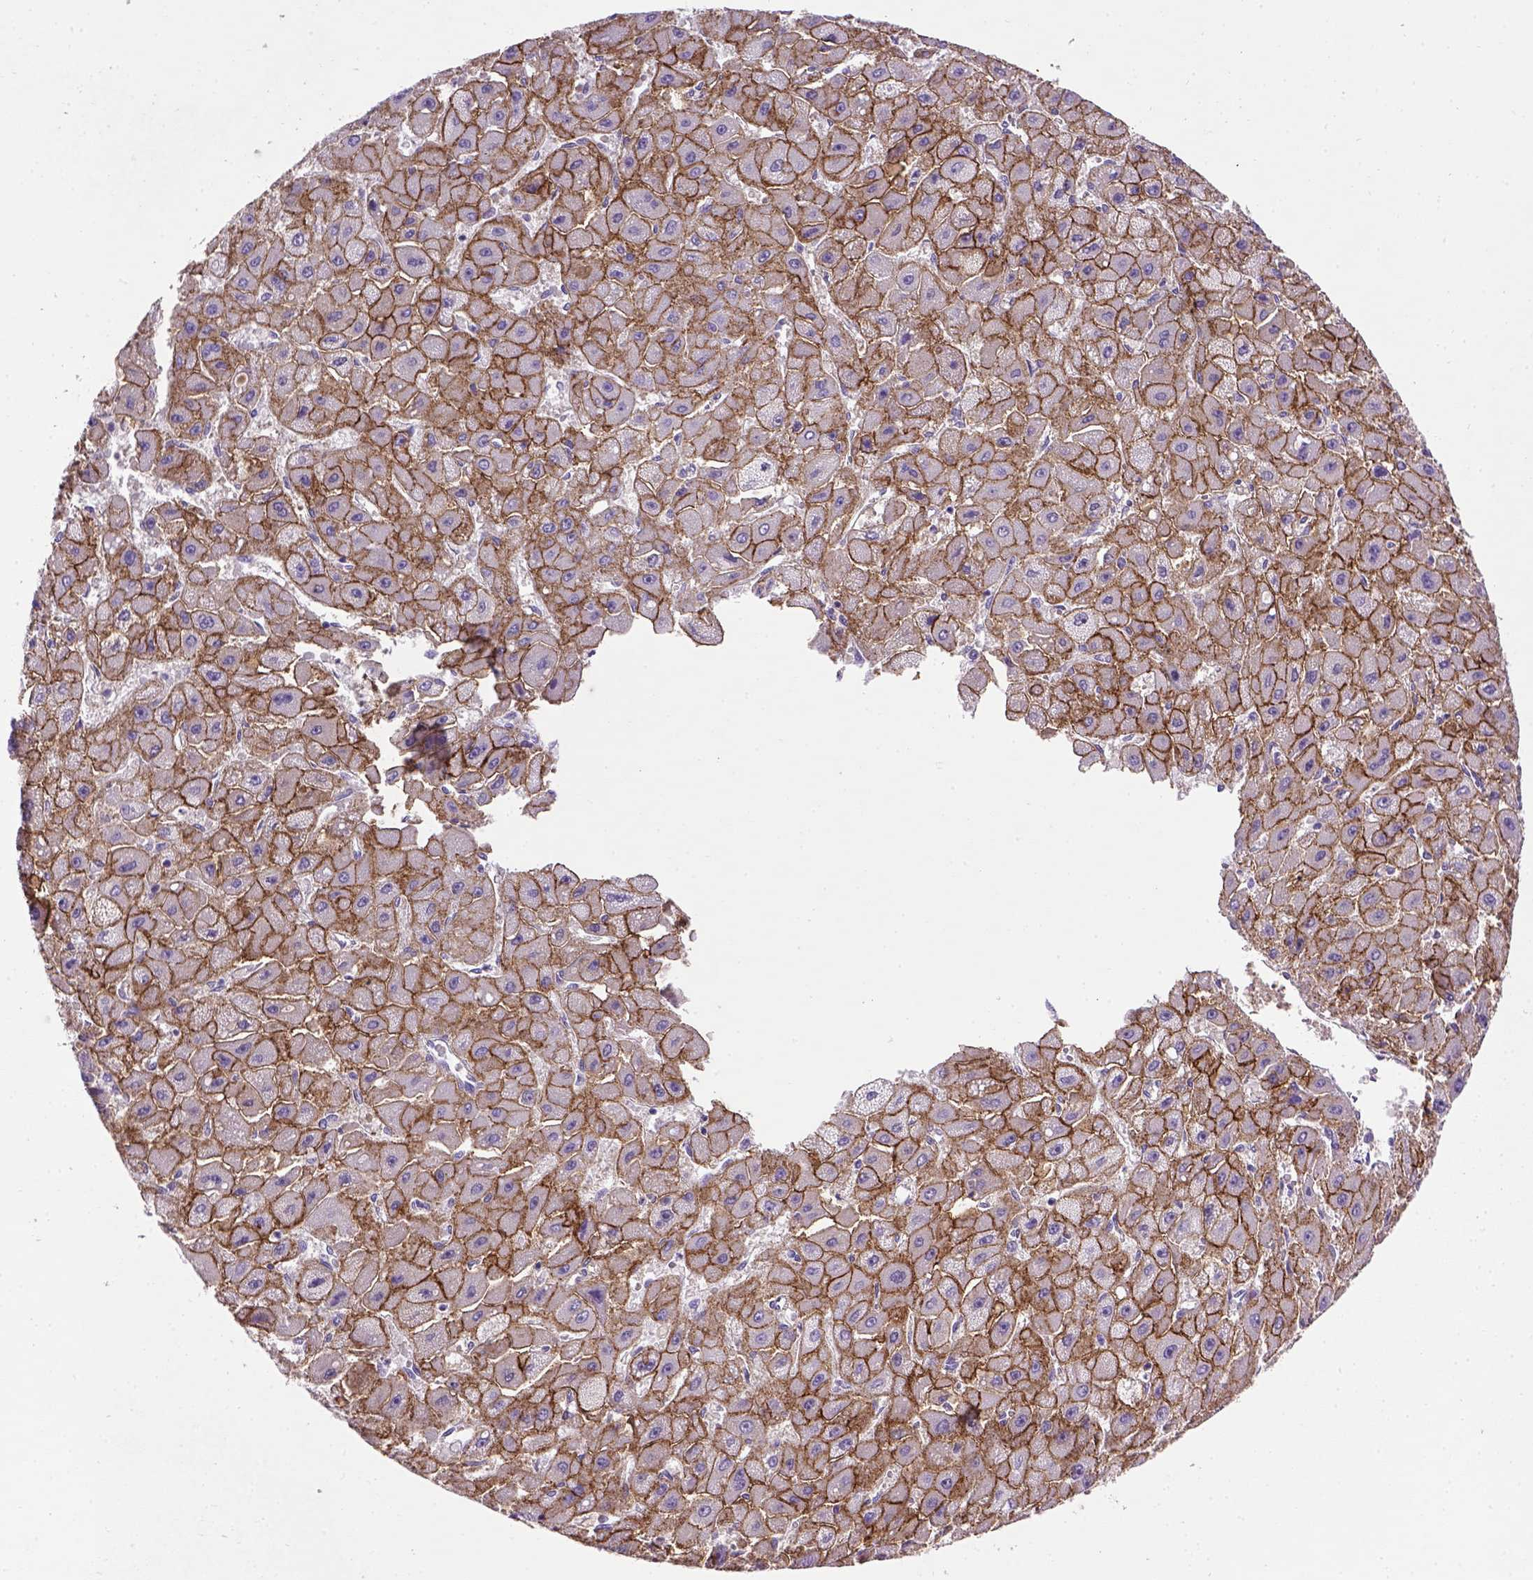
{"staining": {"intensity": "moderate", "quantity": ">75%", "location": "cytoplasmic/membranous"}, "tissue": "liver cancer", "cell_type": "Tumor cells", "image_type": "cancer", "snomed": [{"axis": "morphology", "description": "Carcinoma, Hepatocellular, NOS"}, {"axis": "topography", "description": "Liver"}], "caption": "This micrograph shows immunohistochemistry staining of human liver cancer (hepatocellular carcinoma), with medium moderate cytoplasmic/membranous positivity in about >75% of tumor cells.", "gene": "CDH1", "patient": {"sex": "female", "age": 25}}